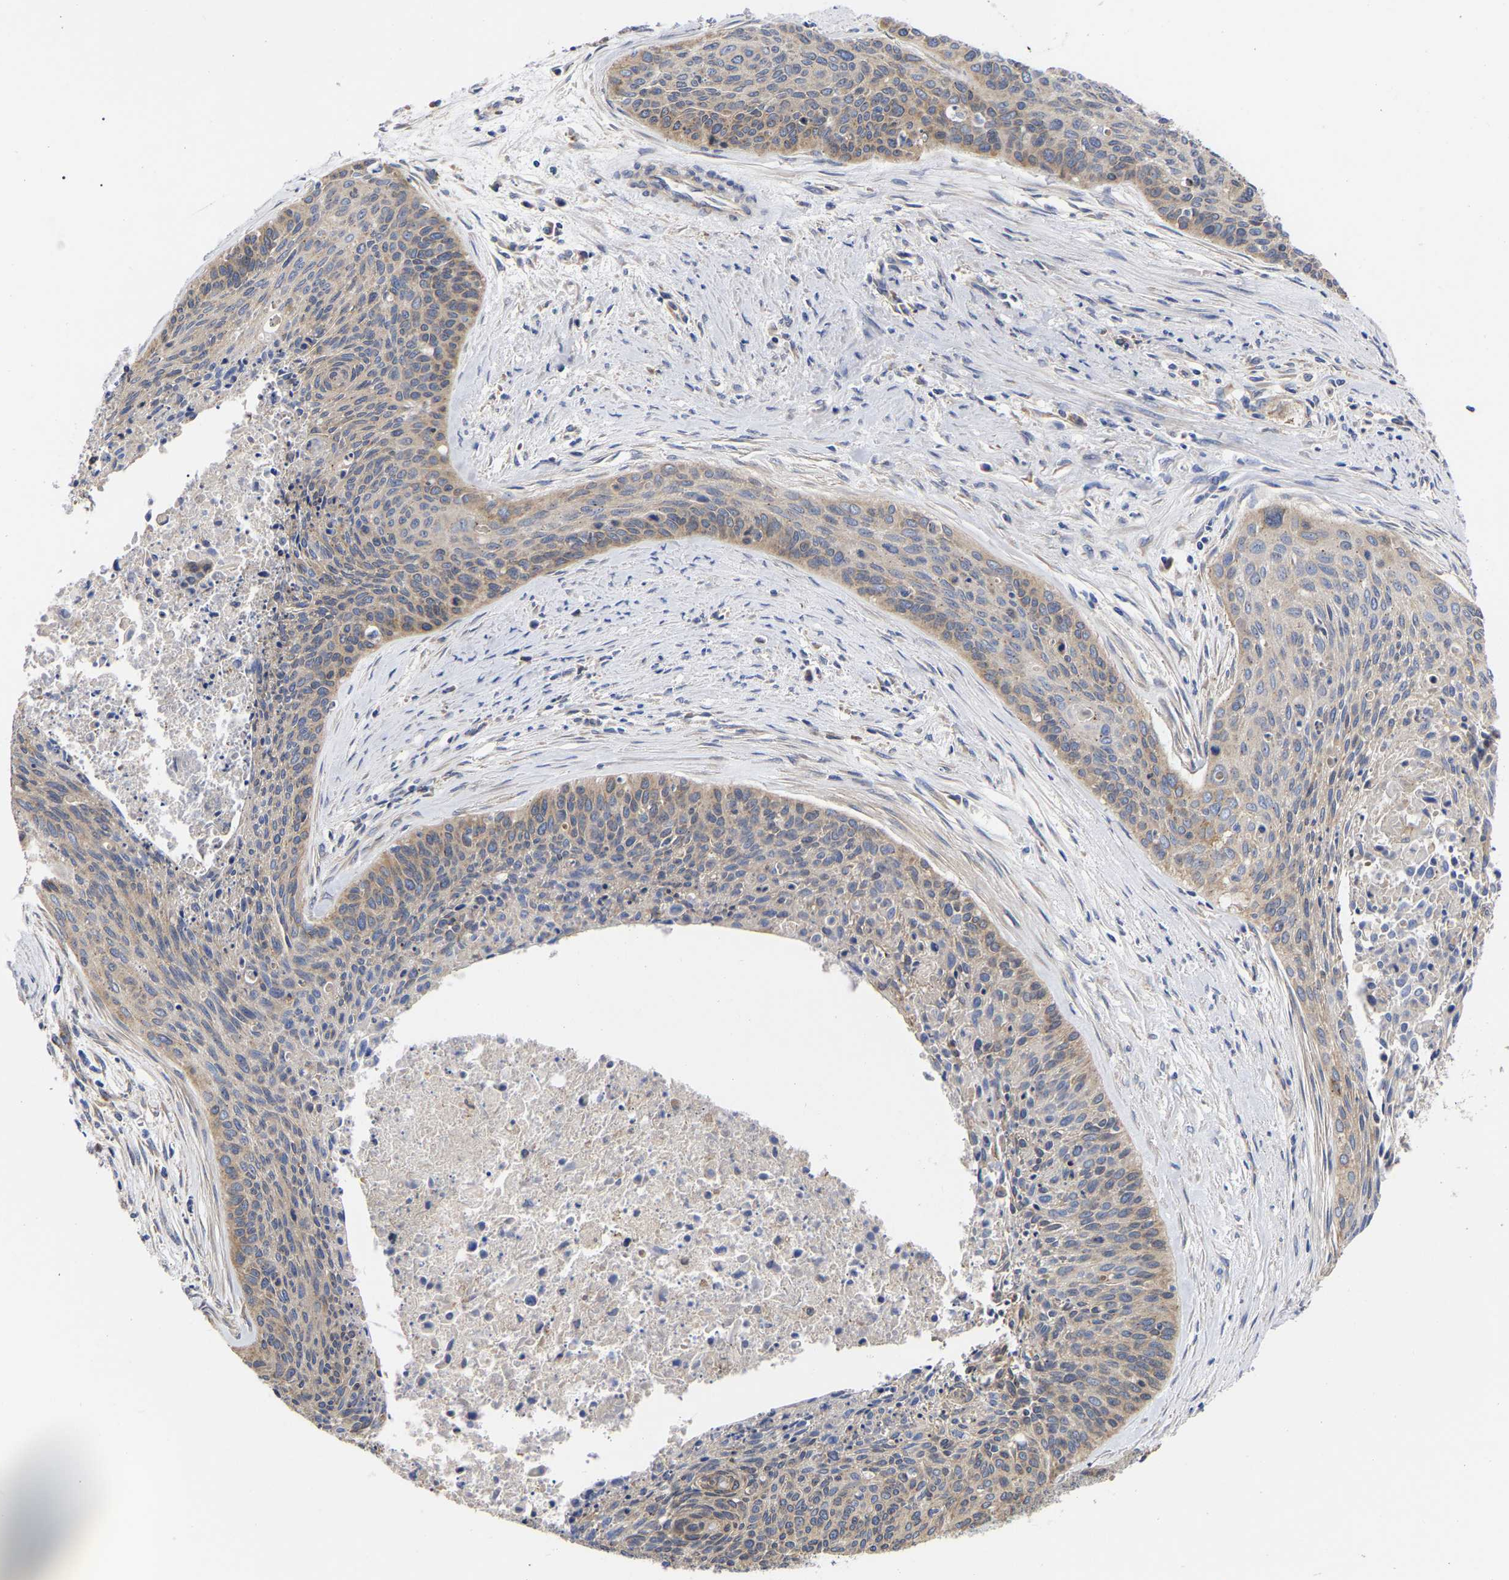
{"staining": {"intensity": "moderate", "quantity": ">75%", "location": "cytoplasmic/membranous"}, "tissue": "cervical cancer", "cell_type": "Tumor cells", "image_type": "cancer", "snomed": [{"axis": "morphology", "description": "Squamous cell carcinoma, NOS"}, {"axis": "topography", "description": "Cervix"}], "caption": "Immunohistochemistry image of human cervical cancer stained for a protein (brown), which displays medium levels of moderate cytoplasmic/membranous staining in approximately >75% of tumor cells.", "gene": "CFAP298", "patient": {"sex": "female", "age": 55}}